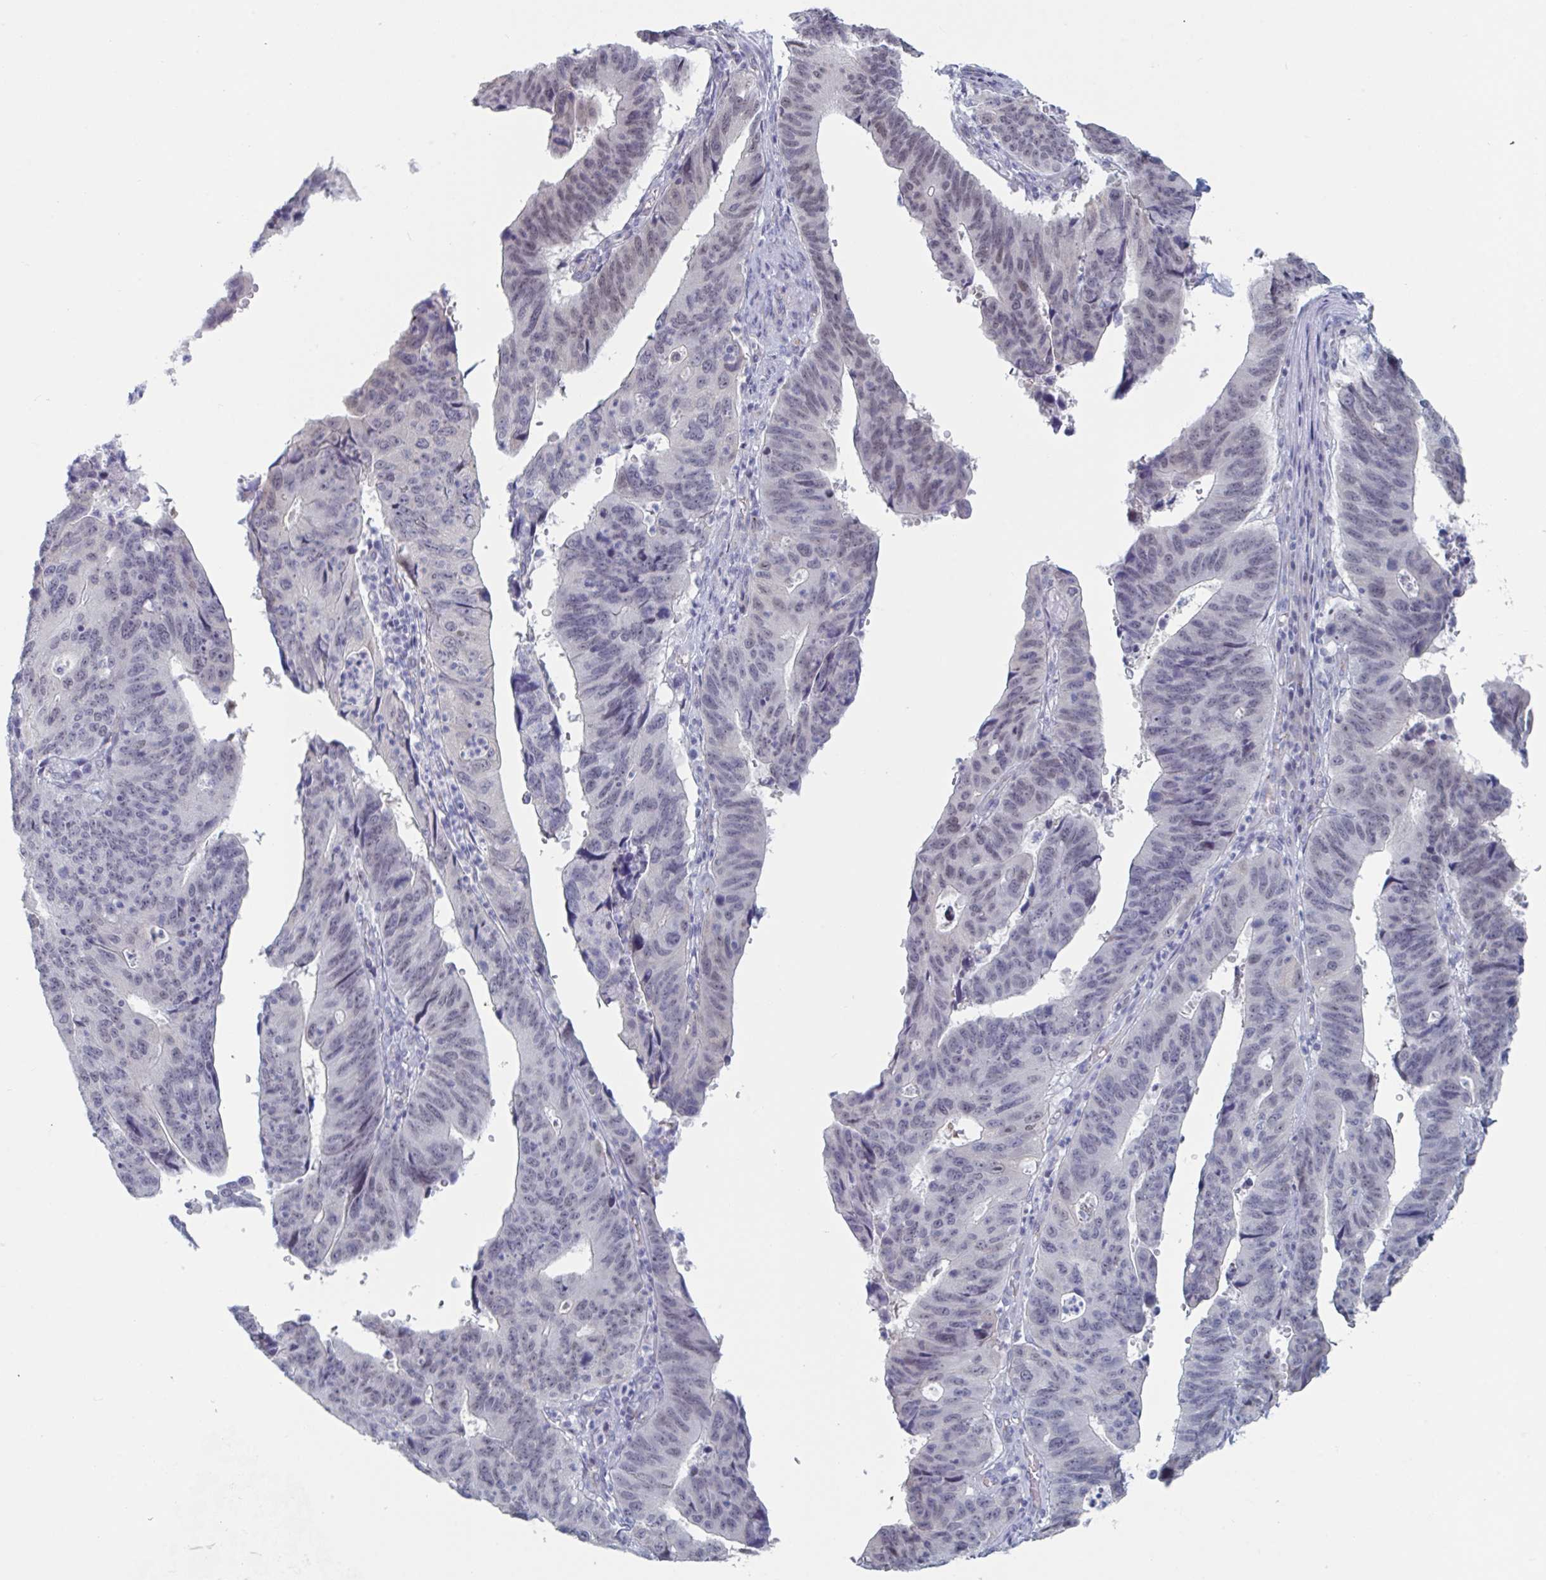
{"staining": {"intensity": "negative", "quantity": "none", "location": "none"}, "tissue": "stomach cancer", "cell_type": "Tumor cells", "image_type": "cancer", "snomed": [{"axis": "morphology", "description": "Adenocarcinoma, NOS"}, {"axis": "topography", "description": "Stomach"}], "caption": "Adenocarcinoma (stomach) stained for a protein using IHC exhibits no staining tumor cells.", "gene": "FOXA1", "patient": {"sex": "male", "age": 59}}